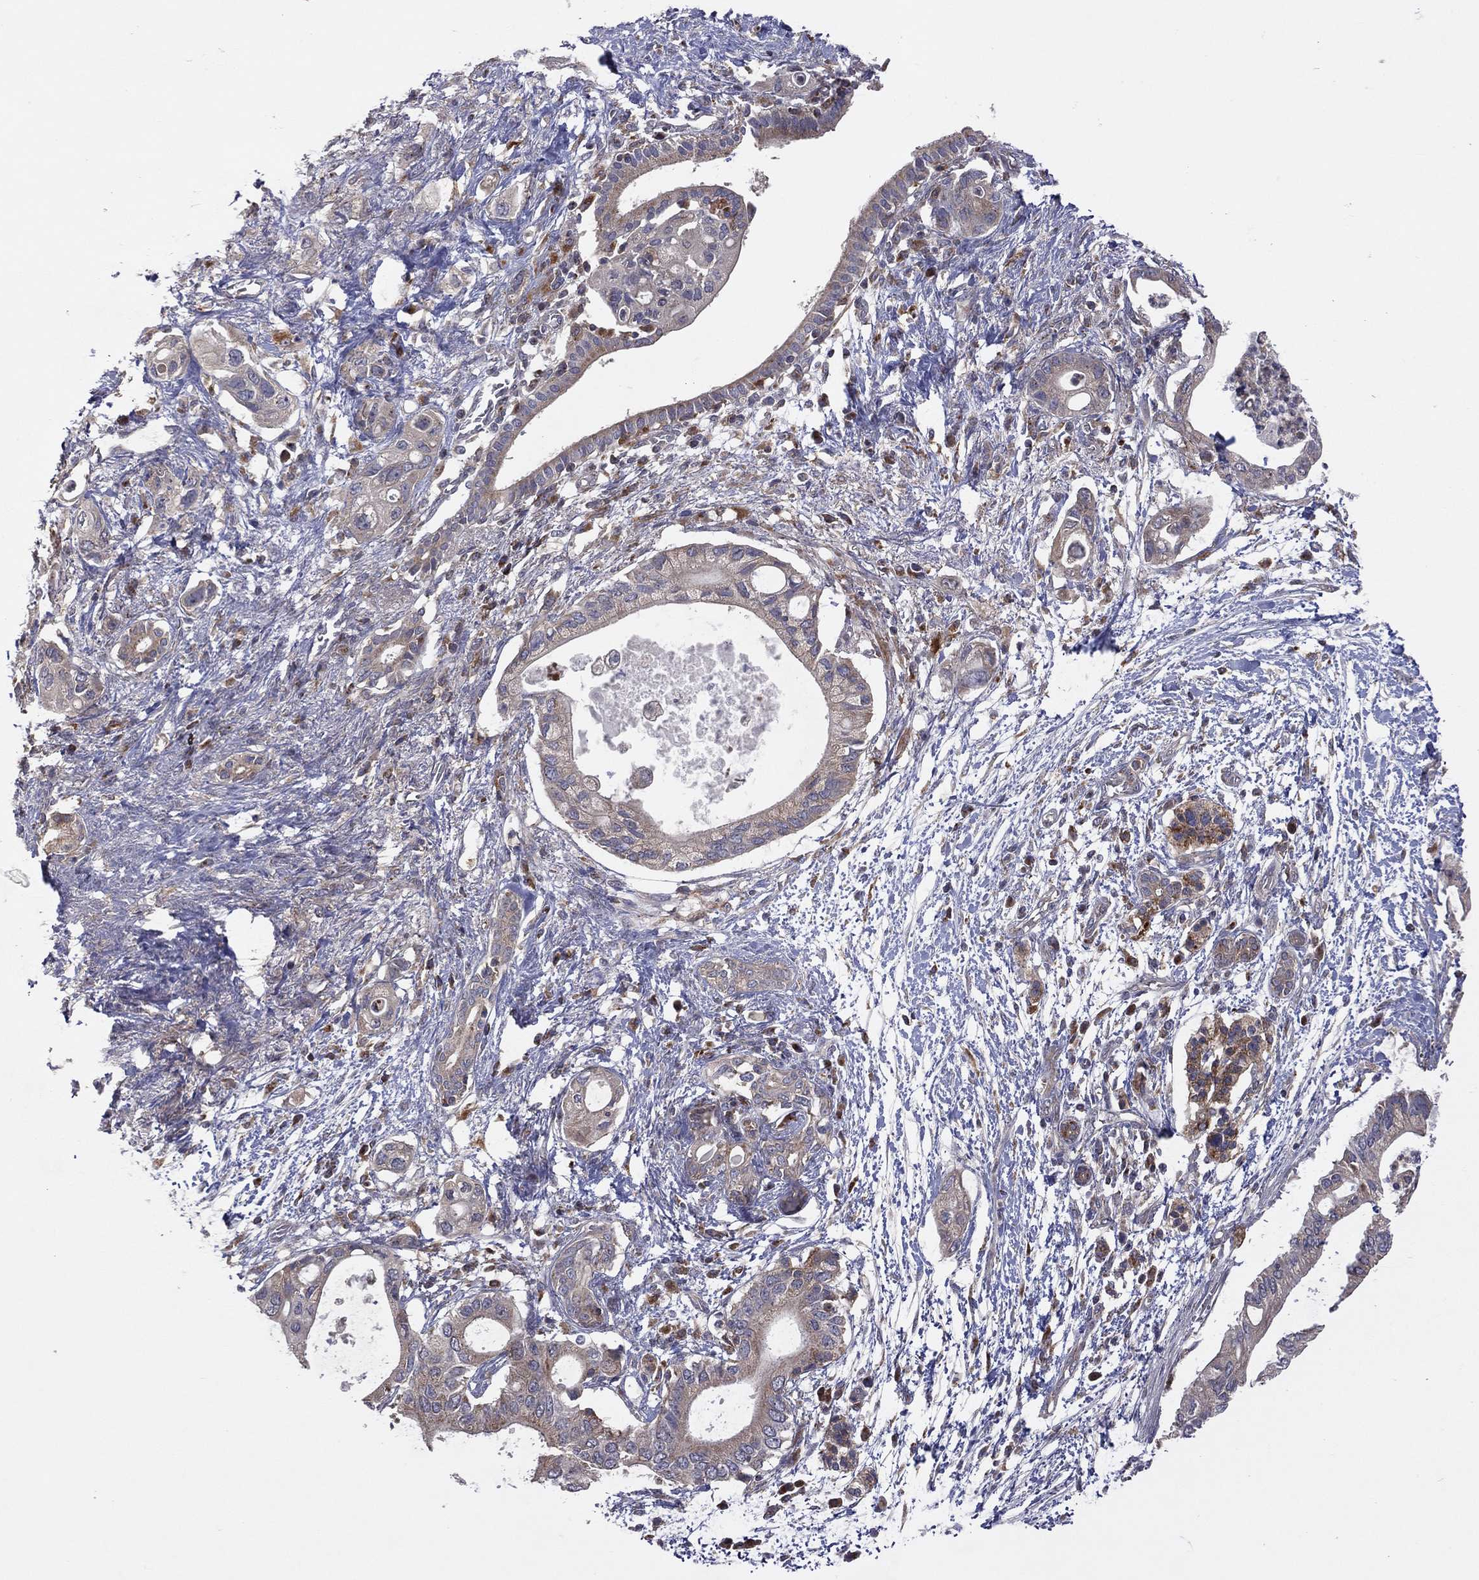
{"staining": {"intensity": "moderate", "quantity": "25%-75%", "location": "cytoplasmic/membranous"}, "tissue": "pancreatic cancer", "cell_type": "Tumor cells", "image_type": "cancer", "snomed": [{"axis": "morphology", "description": "Adenocarcinoma, NOS"}, {"axis": "topography", "description": "Pancreas"}], "caption": "Pancreatic cancer (adenocarcinoma) tissue reveals moderate cytoplasmic/membranous expression in about 25%-75% of tumor cells", "gene": "STARD3", "patient": {"sex": "female", "age": 72}}